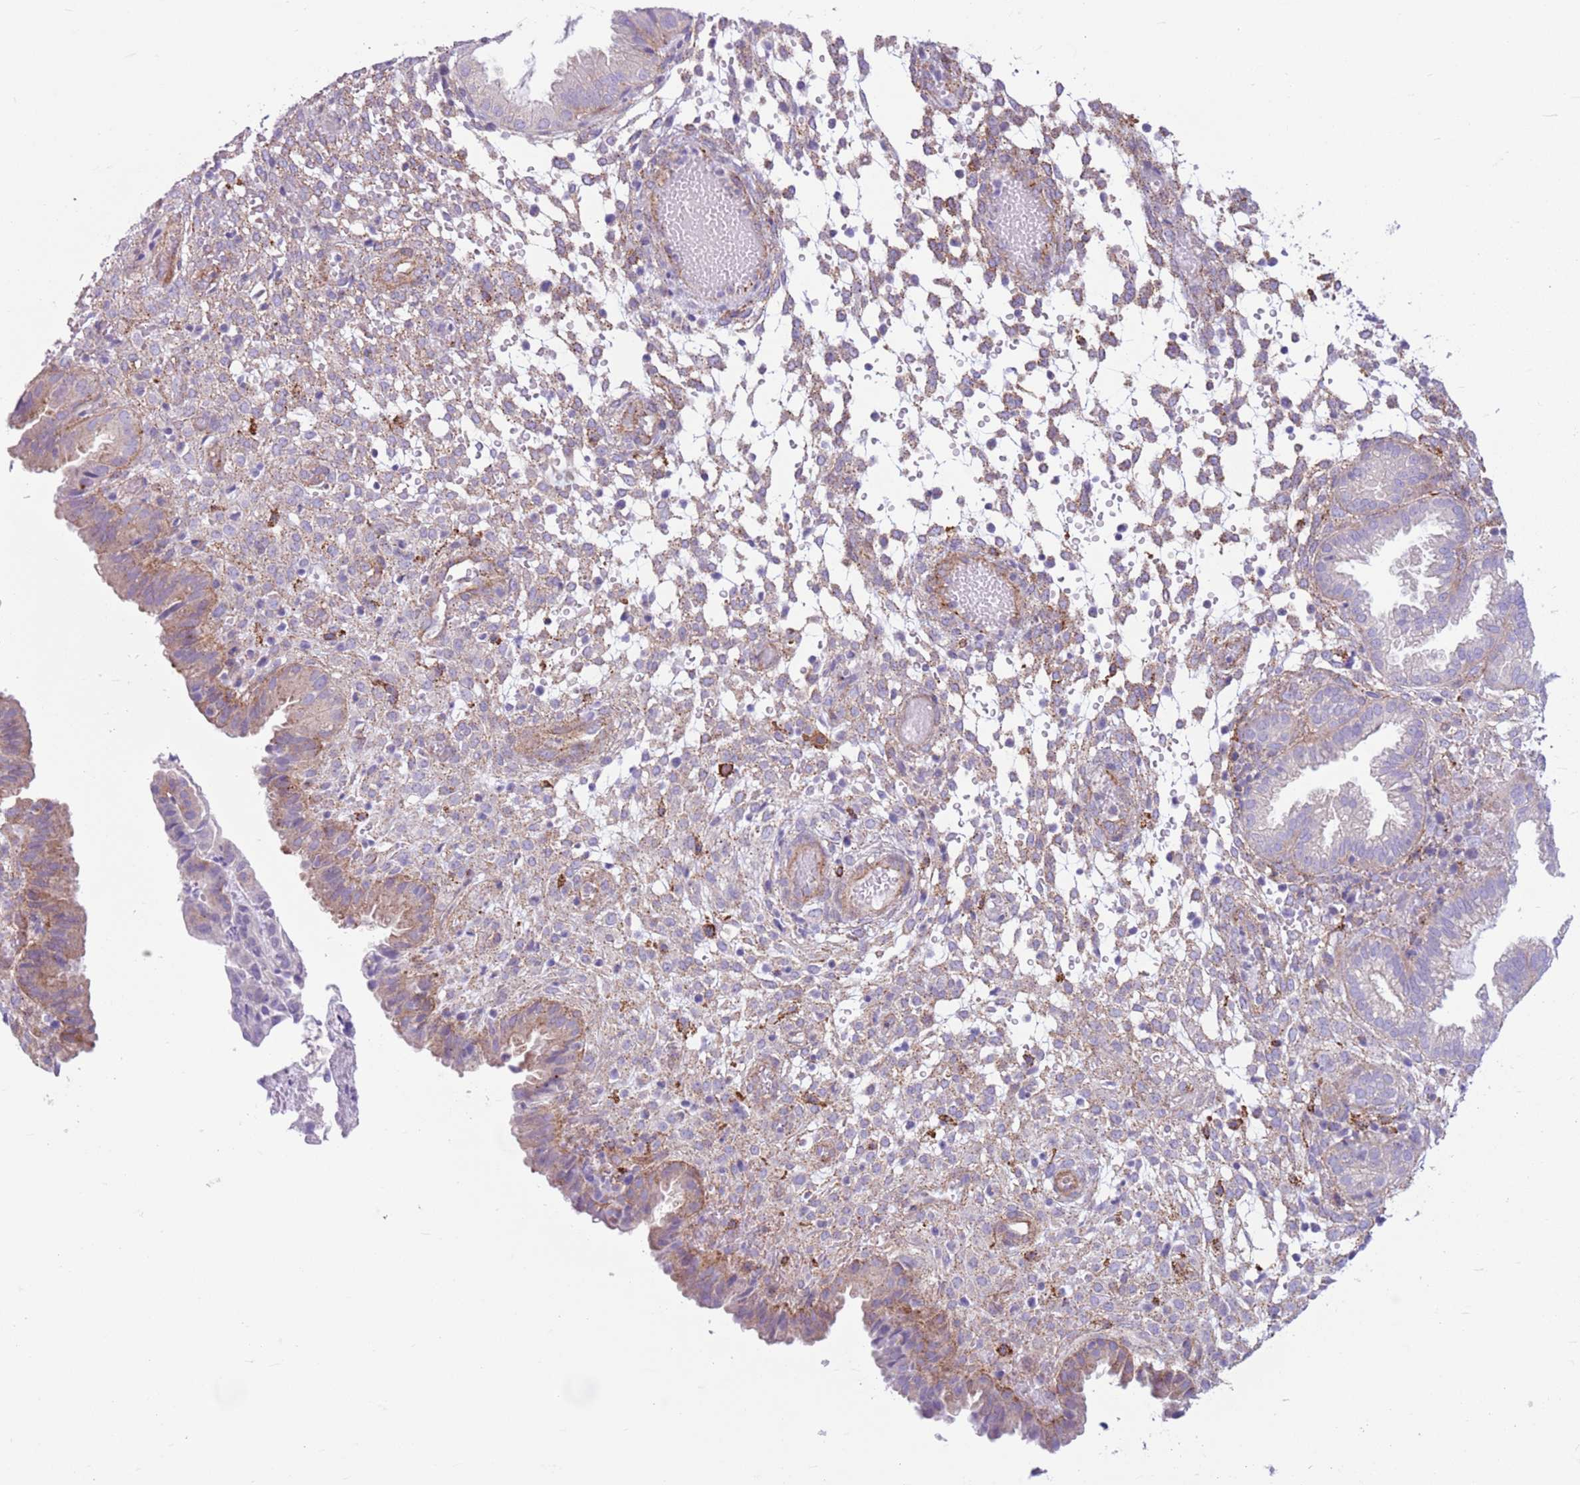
{"staining": {"intensity": "moderate", "quantity": "<25%", "location": "cytoplasmic/membranous"}, "tissue": "endometrium", "cell_type": "Cells in endometrial stroma", "image_type": "normal", "snomed": [{"axis": "morphology", "description": "Normal tissue, NOS"}, {"axis": "topography", "description": "Endometrium"}], "caption": "Cells in endometrial stroma reveal low levels of moderate cytoplasmic/membranous expression in approximately <25% of cells in unremarkable endometrium. Immunohistochemistry (ihc) stains the protein in brown and the nuclei are stained blue.", "gene": "SNX6", "patient": {"sex": "female", "age": 33}}